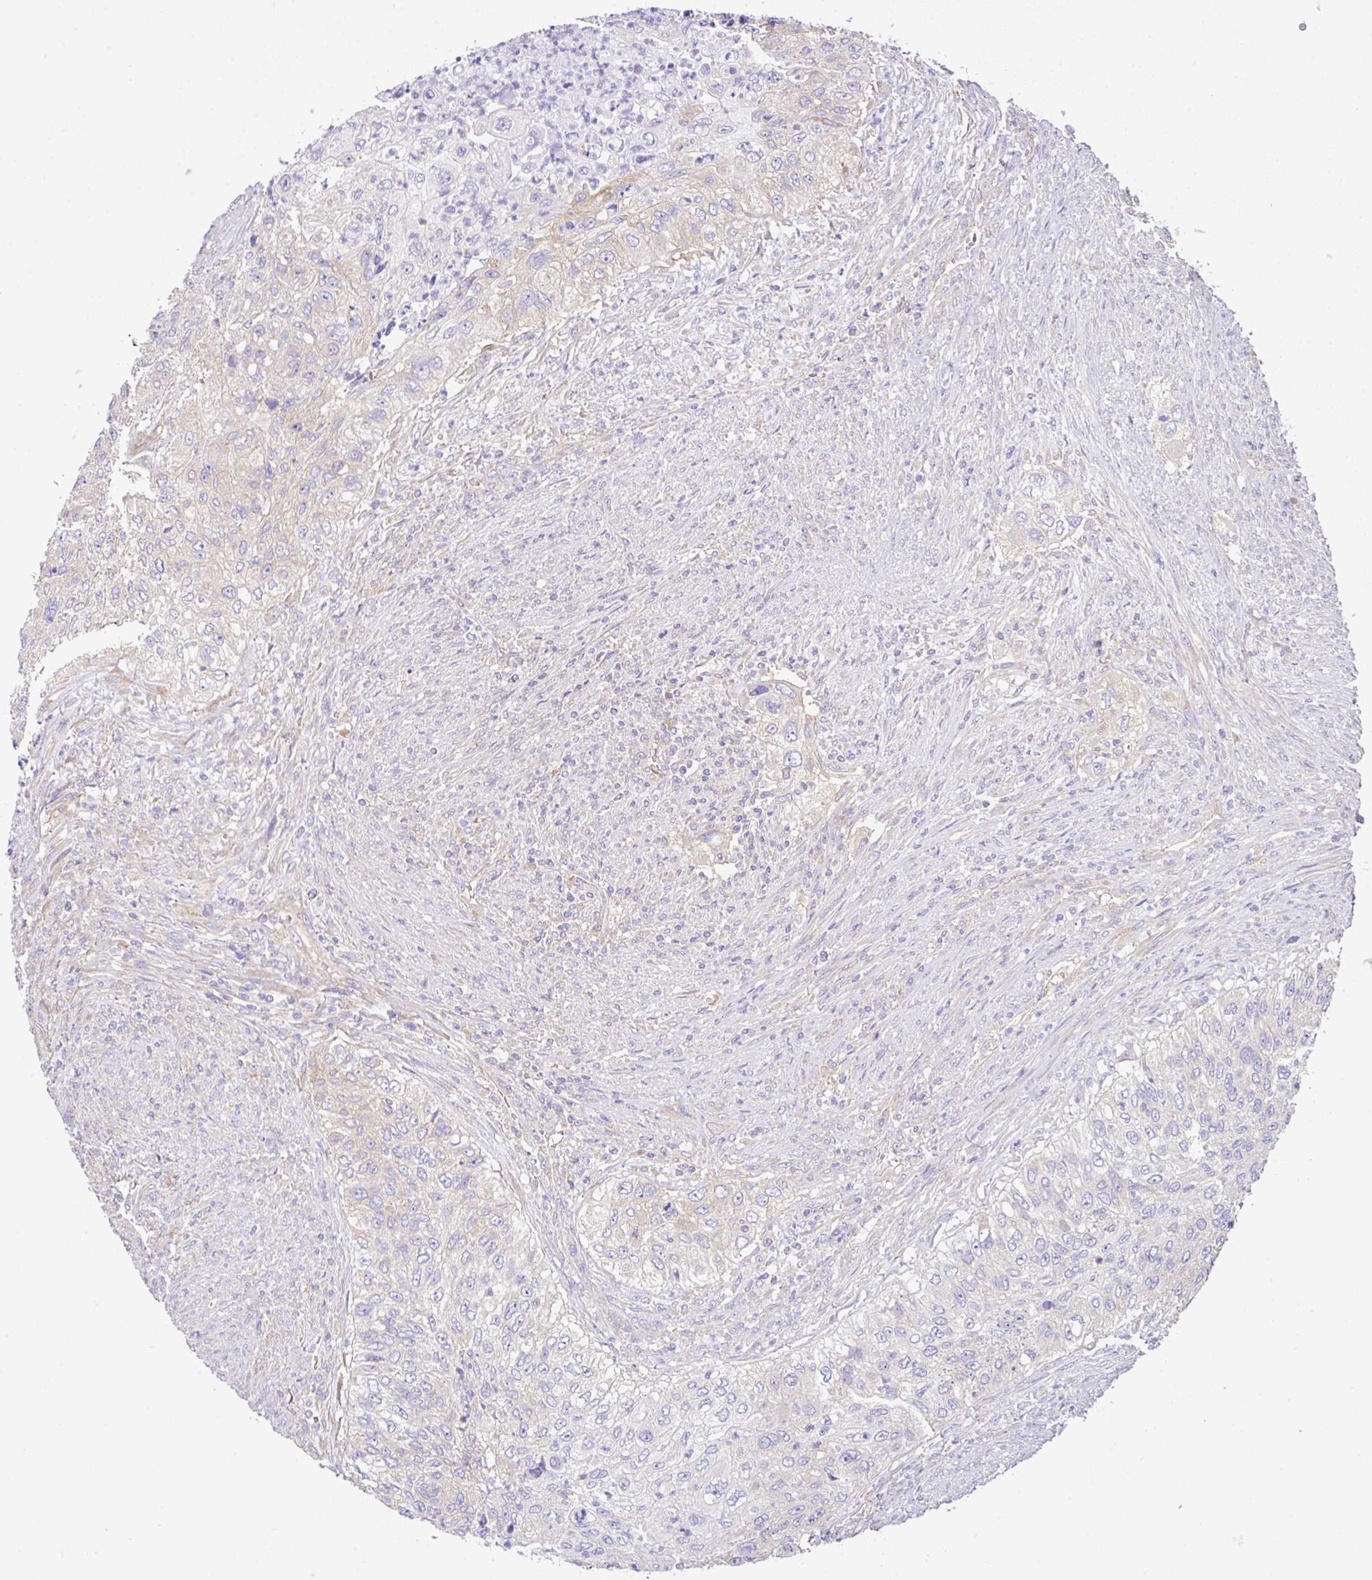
{"staining": {"intensity": "weak", "quantity": "<25%", "location": "cytoplasmic/membranous"}, "tissue": "urothelial cancer", "cell_type": "Tumor cells", "image_type": "cancer", "snomed": [{"axis": "morphology", "description": "Urothelial carcinoma, High grade"}, {"axis": "topography", "description": "Urinary bladder"}], "caption": "IHC histopathology image of human urothelial cancer stained for a protein (brown), which exhibits no positivity in tumor cells. Nuclei are stained in blue.", "gene": "GFPT2", "patient": {"sex": "female", "age": 60}}